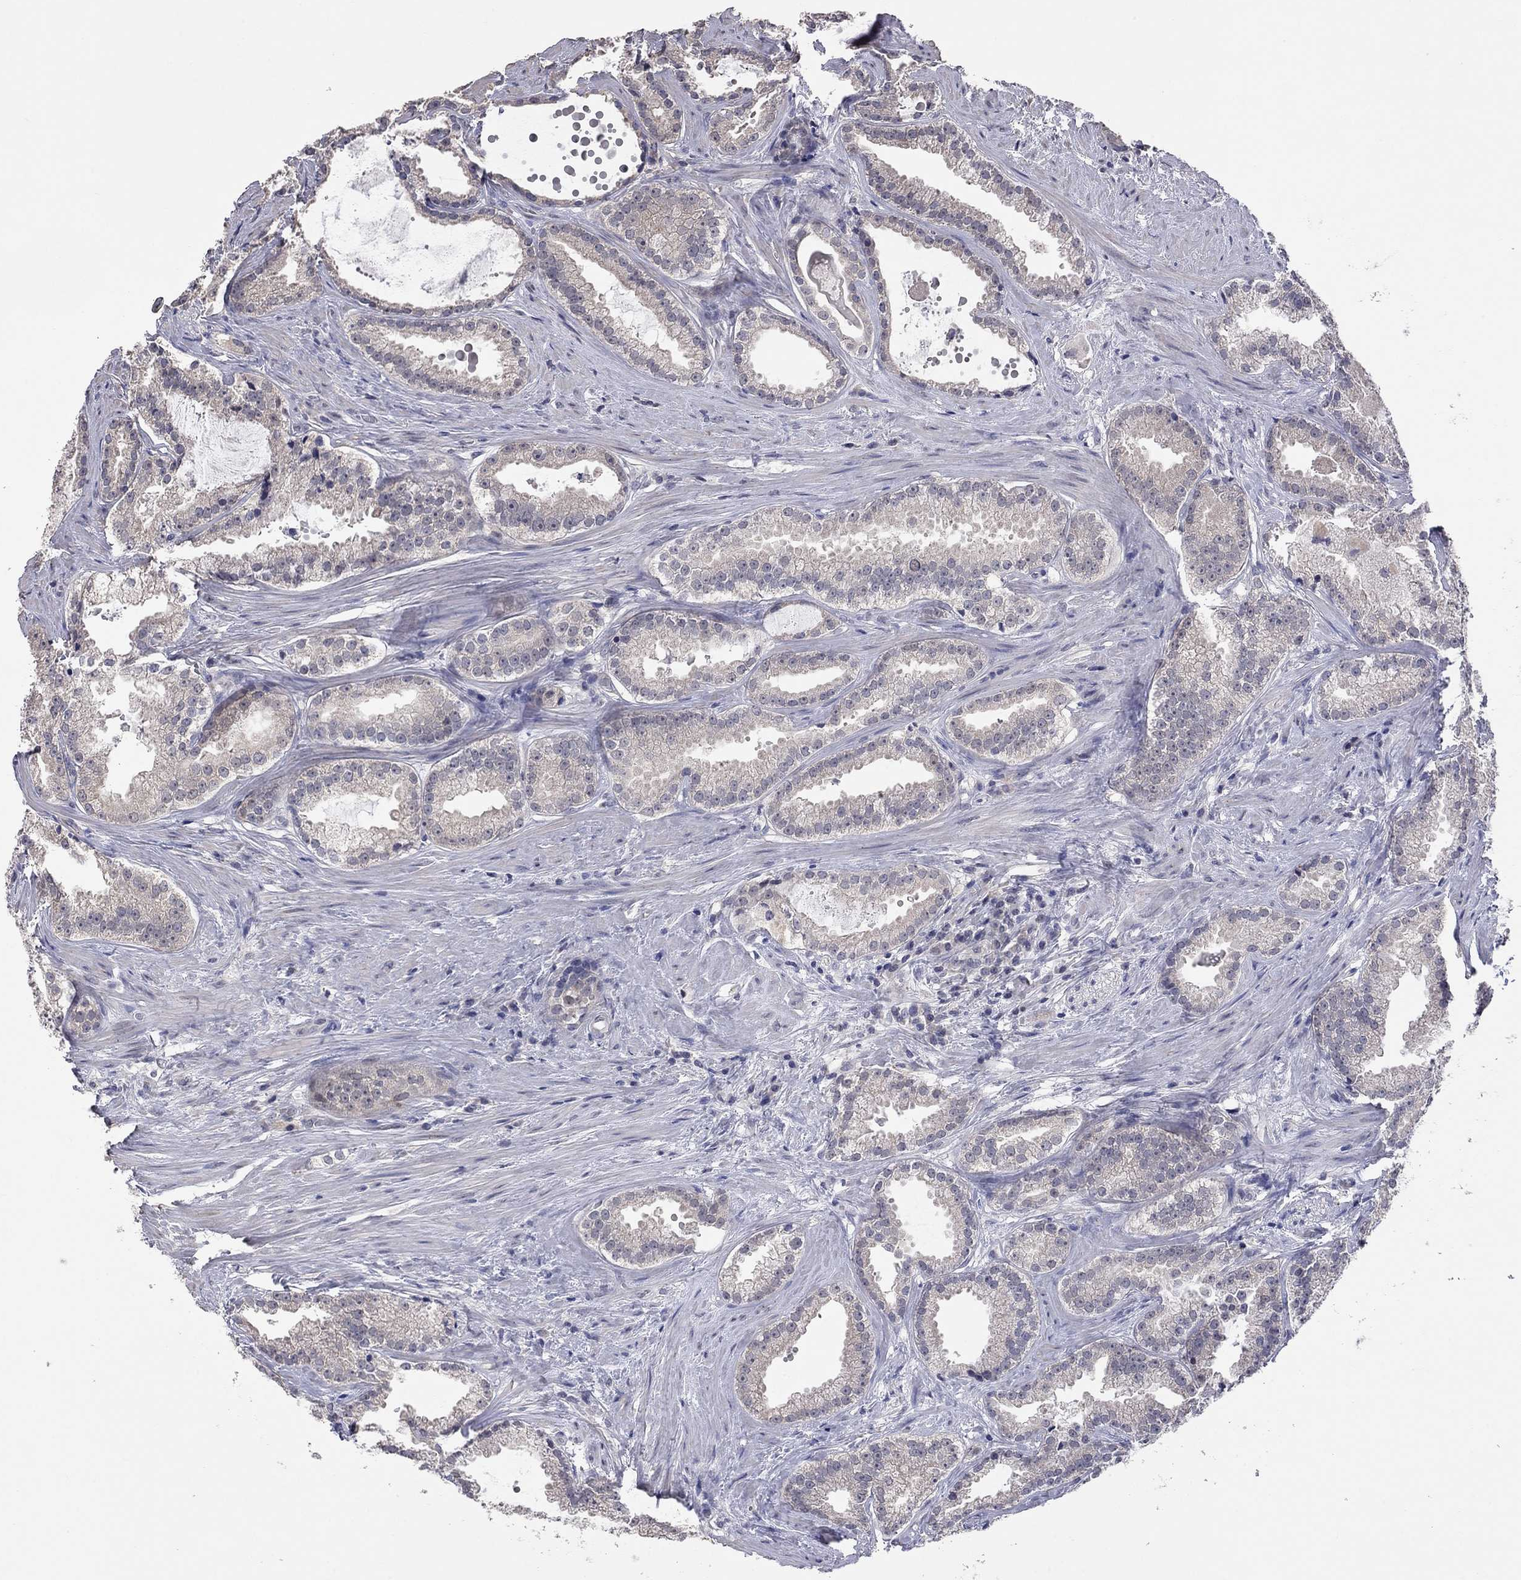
{"staining": {"intensity": "negative", "quantity": "none", "location": "none"}, "tissue": "prostate cancer", "cell_type": "Tumor cells", "image_type": "cancer", "snomed": [{"axis": "morphology", "description": "Adenocarcinoma, NOS"}, {"axis": "morphology", "description": "Adenocarcinoma, High grade"}, {"axis": "topography", "description": "Prostate"}], "caption": "High magnification brightfield microscopy of prostate adenocarcinoma (high-grade) stained with DAB (3,3'-diaminobenzidine) (brown) and counterstained with hematoxylin (blue): tumor cells show no significant staining.", "gene": "FABP12", "patient": {"sex": "male", "age": 64}}